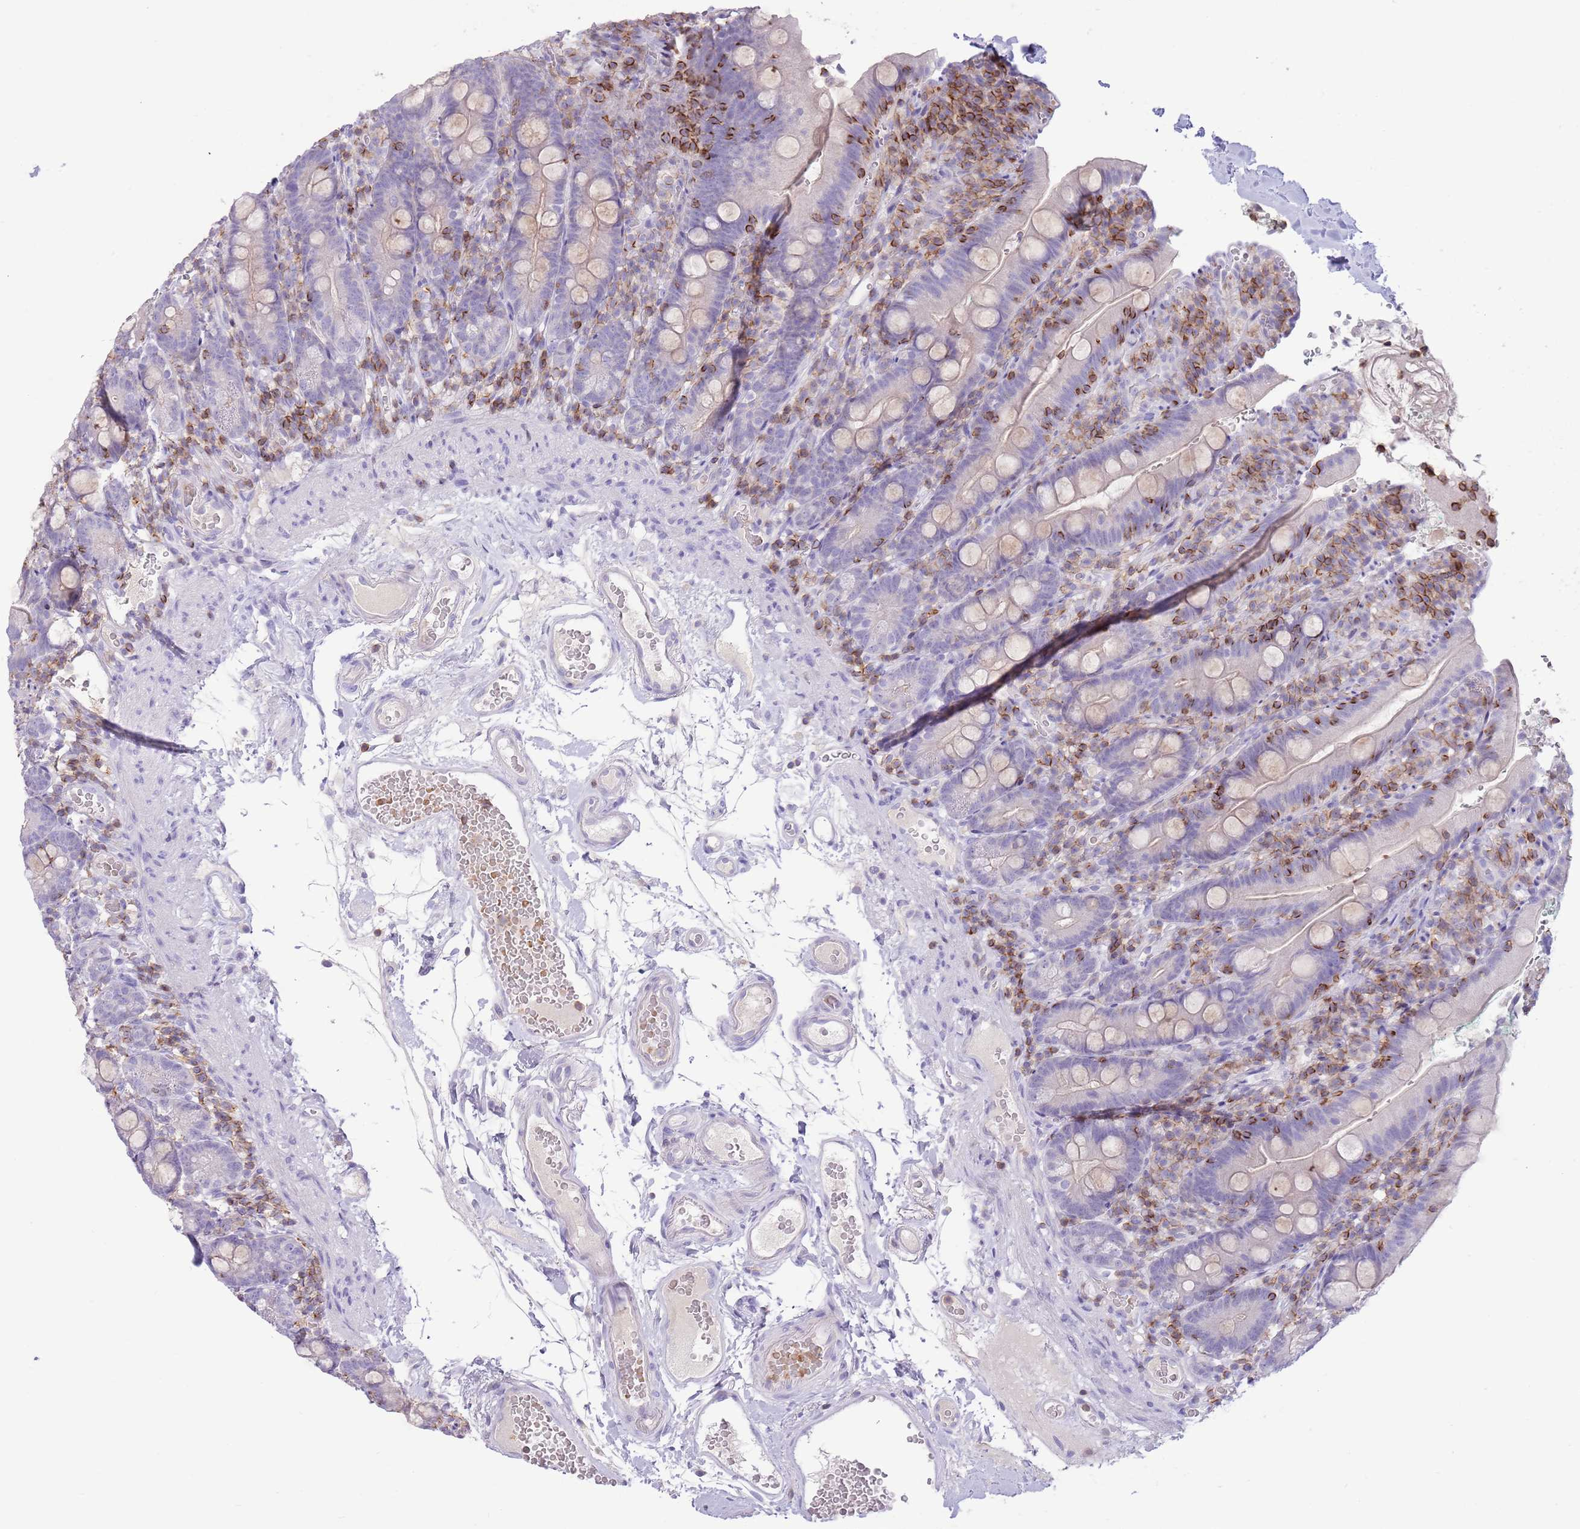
{"staining": {"intensity": "negative", "quantity": "none", "location": "none"}, "tissue": "duodenum", "cell_type": "Glandular cells", "image_type": "normal", "snomed": [{"axis": "morphology", "description": "Normal tissue, NOS"}, {"axis": "topography", "description": "Duodenum"}], "caption": "High magnification brightfield microscopy of unremarkable duodenum stained with DAB (3,3'-diaminobenzidine) (brown) and counterstained with hematoxylin (blue): glandular cells show no significant positivity. Nuclei are stained in blue.", "gene": "OR4Q3", "patient": {"sex": "female", "age": 67}}